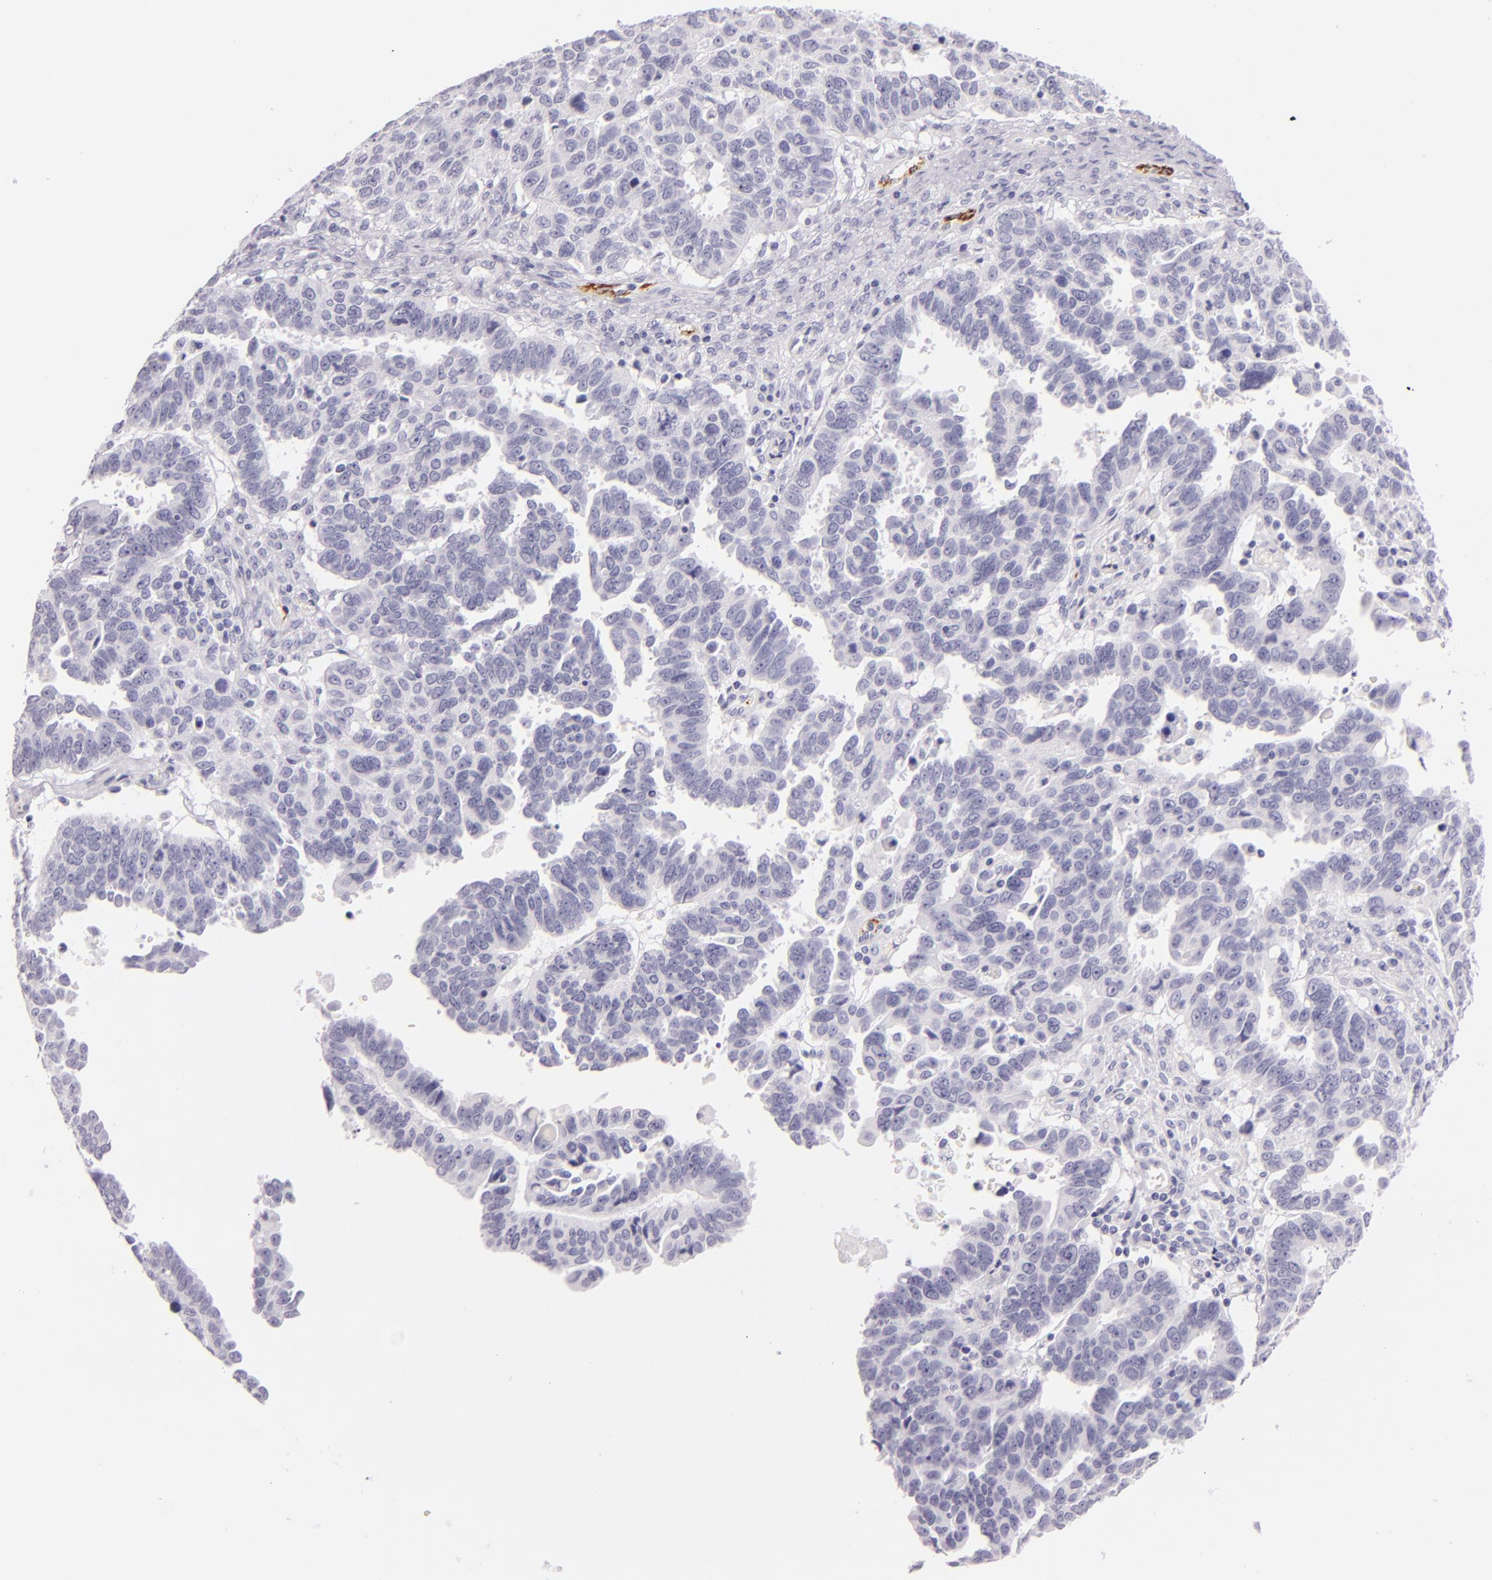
{"staining": {"intensity": "negative", "quantity": "none", "location": "none"}, "tissue": "ovarian cancer", "cell_type": "Tumor cells", "image_type": "cancer", "snomed": [{"axis": "morphology", "description": "Carcinoma, endometroid"}, {"axis": "morphology", "description": "Cystadenocarcinoma, serous, NOS"}, {"axis": "topography", "description": "Ovary"}], "caption": "This is an IHC histopathology image of human ovarian cancer (endometroid carcinoma). There is no expression in tumor cells.", "gene": "SELP", "patient": {"sex": "female", "age": 45}}